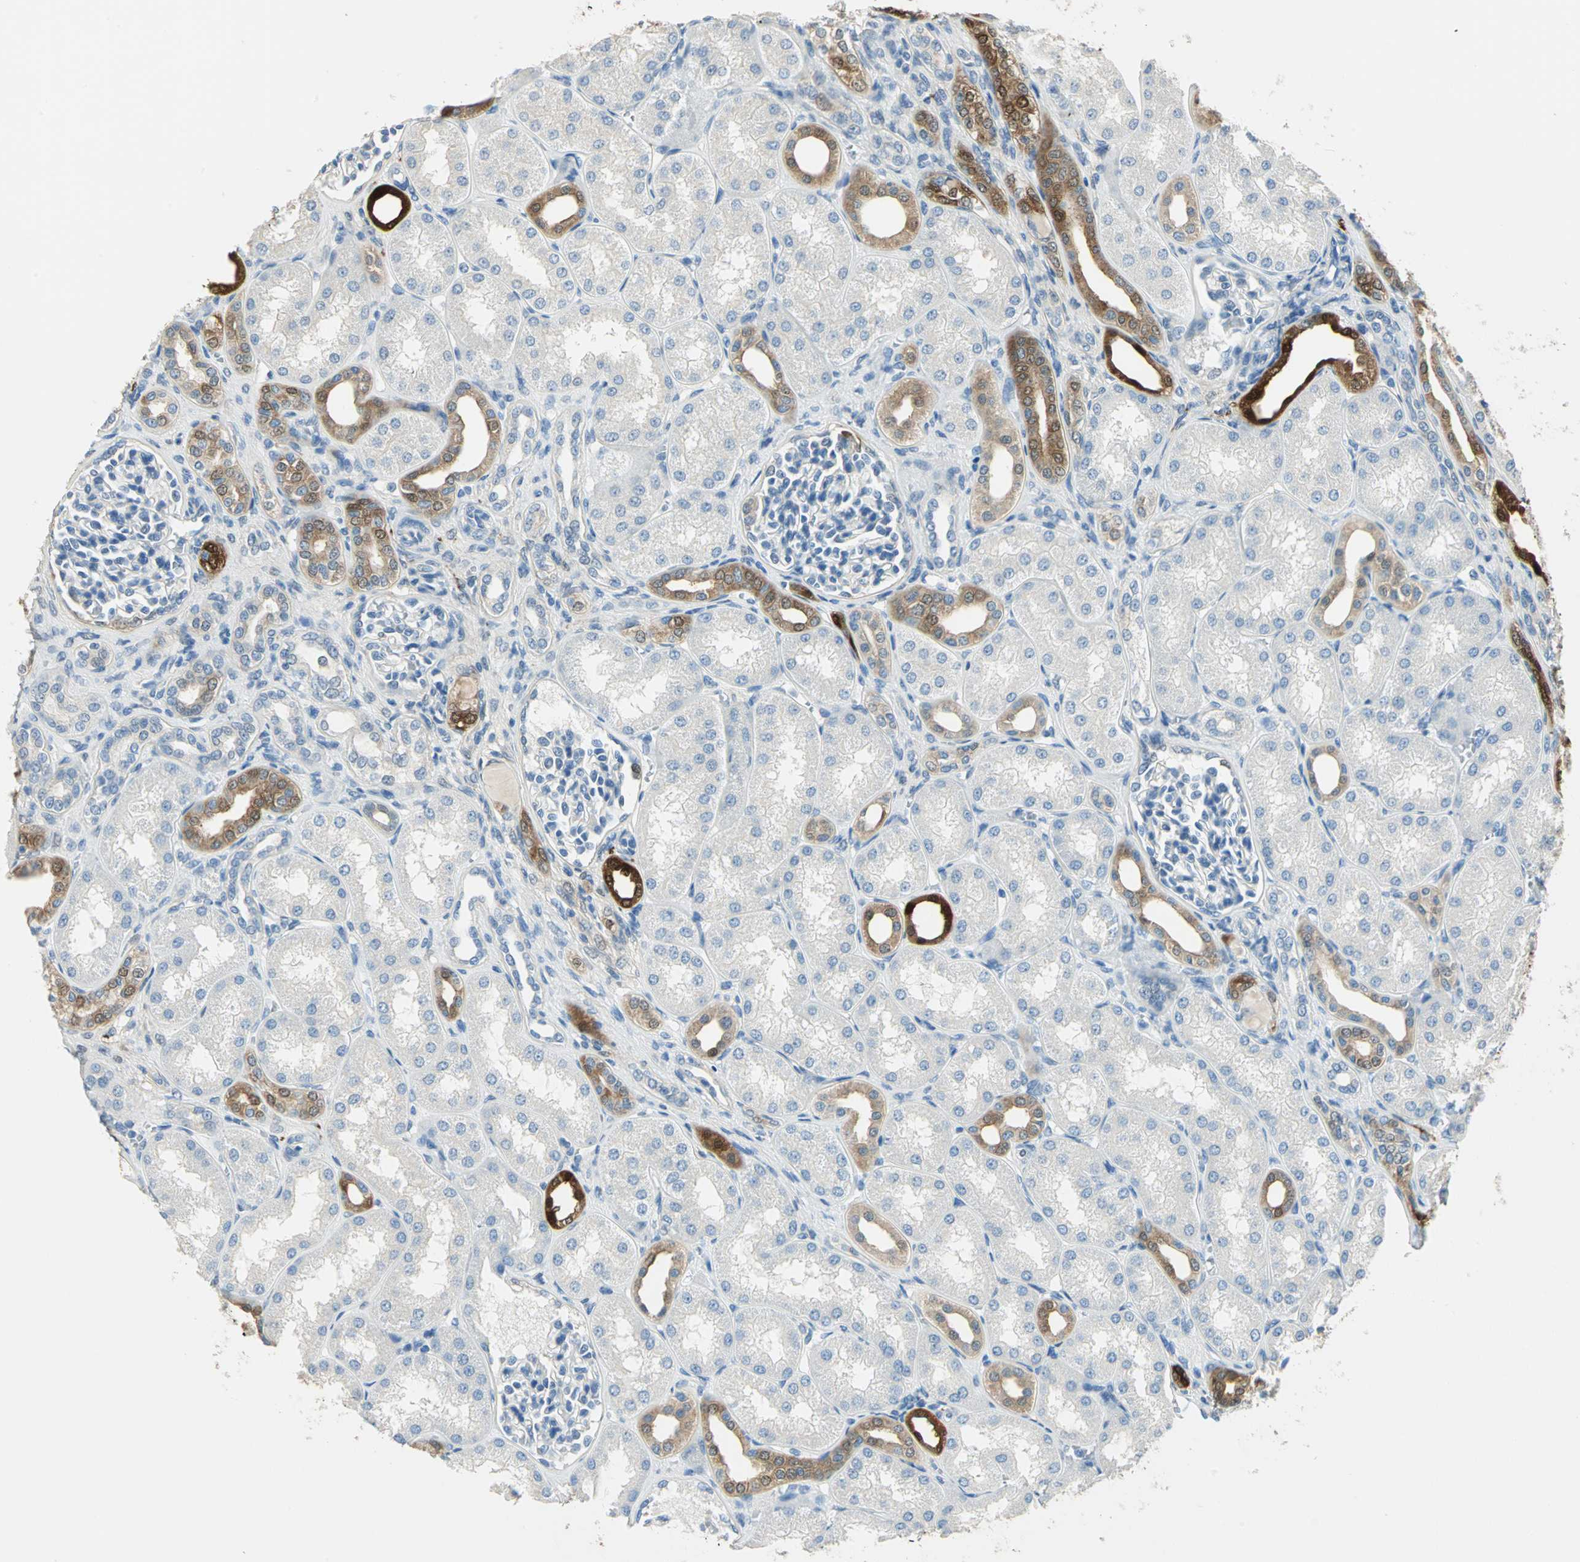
{"staining": {"intensity": "moderate", "quantity": "<25%", "location": "cytoplasmic/membranous"}, "tissue": "kidney", "cell_type": "Cells in glomeruli", "image_type": "normal", "snomed": [{"axis": "morphology", "description": "Normal tissue, NOS"}, {"axis": "topography", "description": "Kidney"}], "caption": "Kidney stained for a protein exhibits moderate cytoplasmic/membranous positivity in cells in glomeruli.", "gene": "UCHL1", "patient": {"sex": "male", "age": 7}}